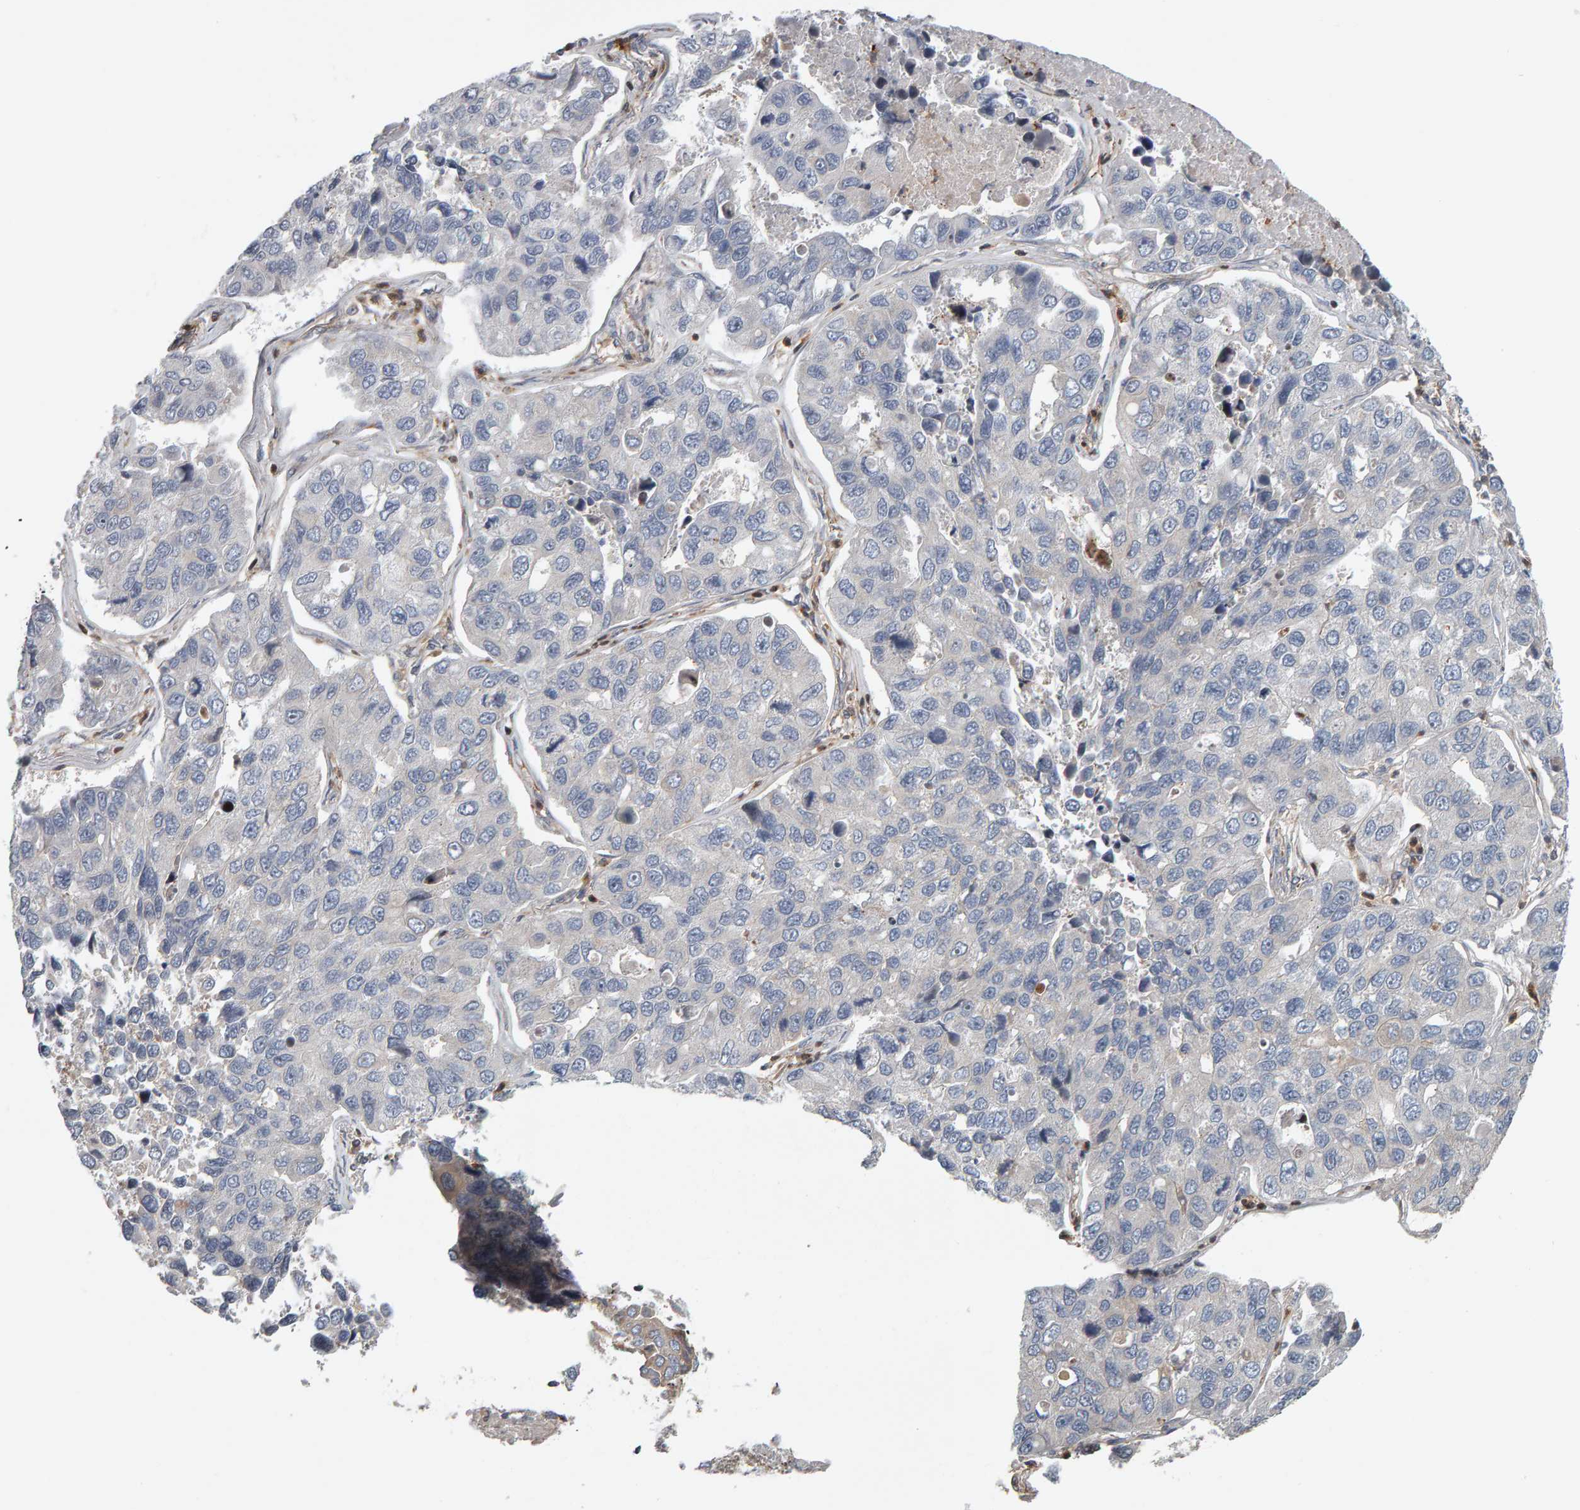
{"staining": {"intensity": "negative", "quantity": "none", "location": "none"}, "tissue": "lung cancer", "cell_type": "Tumor cells", "image_type": "cancer", "snomed": [{"axis": "morphology", "description": "Adenocarcinoma, NOS"}, {"axis": "topography", "description": "Lung"}], "caption": "Lung adenocarcinoma stained for a protein using immunohistochemistry demonstrates no staining tumor cells.", "gene": "C9orf72", "patient": {"sex": "male", "age": 64}}